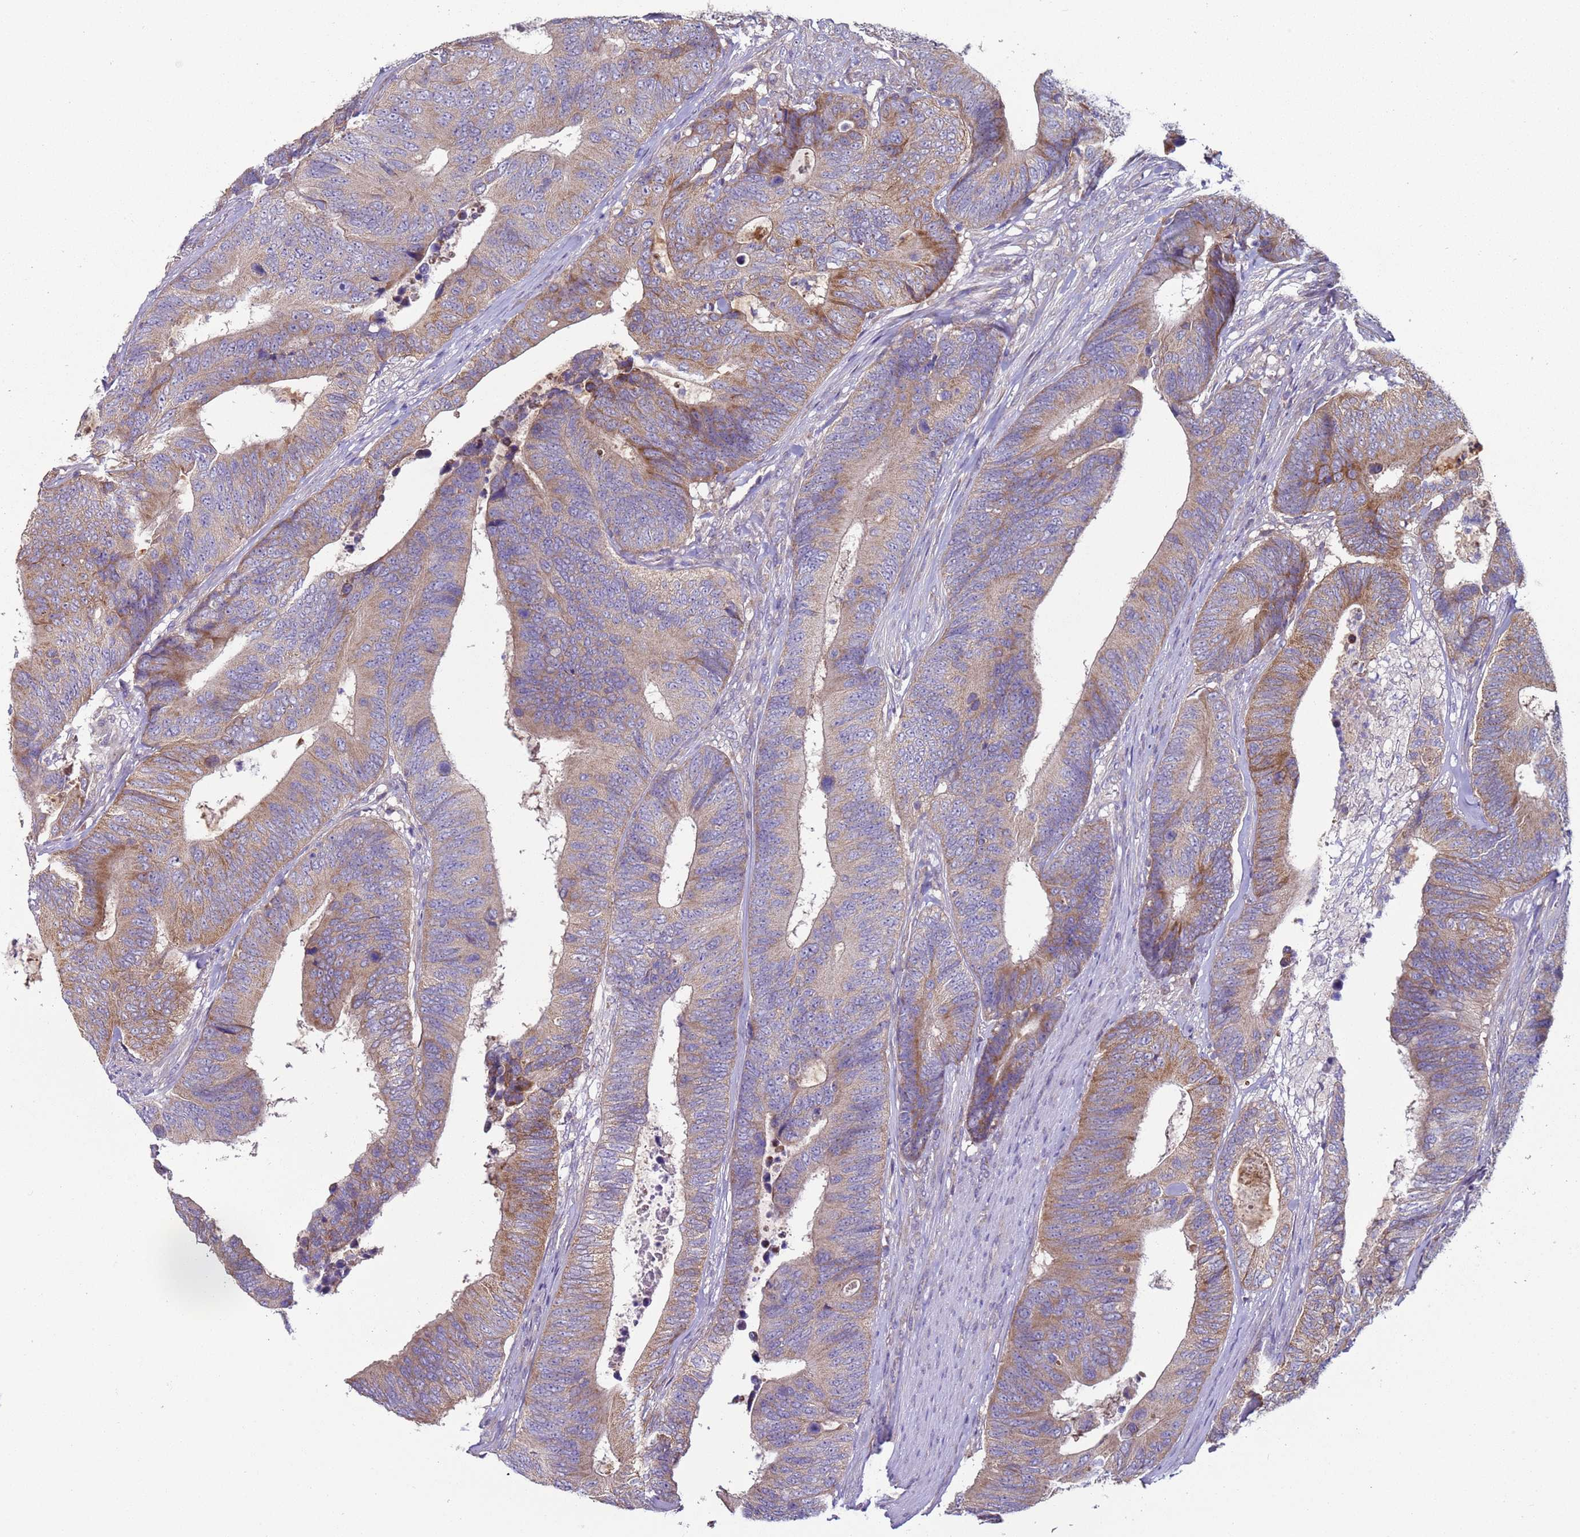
{"staining": {"intensity": "weak", "quantity": ">75%", "location": "cytoplasmic/membranous"}, "tissue": "colorectal cancer", "cell_type": "Tumor cells", "image_type": "cancer", "snomed": [{"axis": "morphology", "description": "Adenocarcinoma, NOS"}, {"axis": "topography", "description": "Colon"}], "caption": "This histopathology image displays immunohistochemistry staining of adenocarcinoma (colorectal), with low weak cytoplasmic/membranous positivity in approximately >75% of tumor cells.", "gene": "DIP2B", "patient": {"sex": "male", "age": 87}}